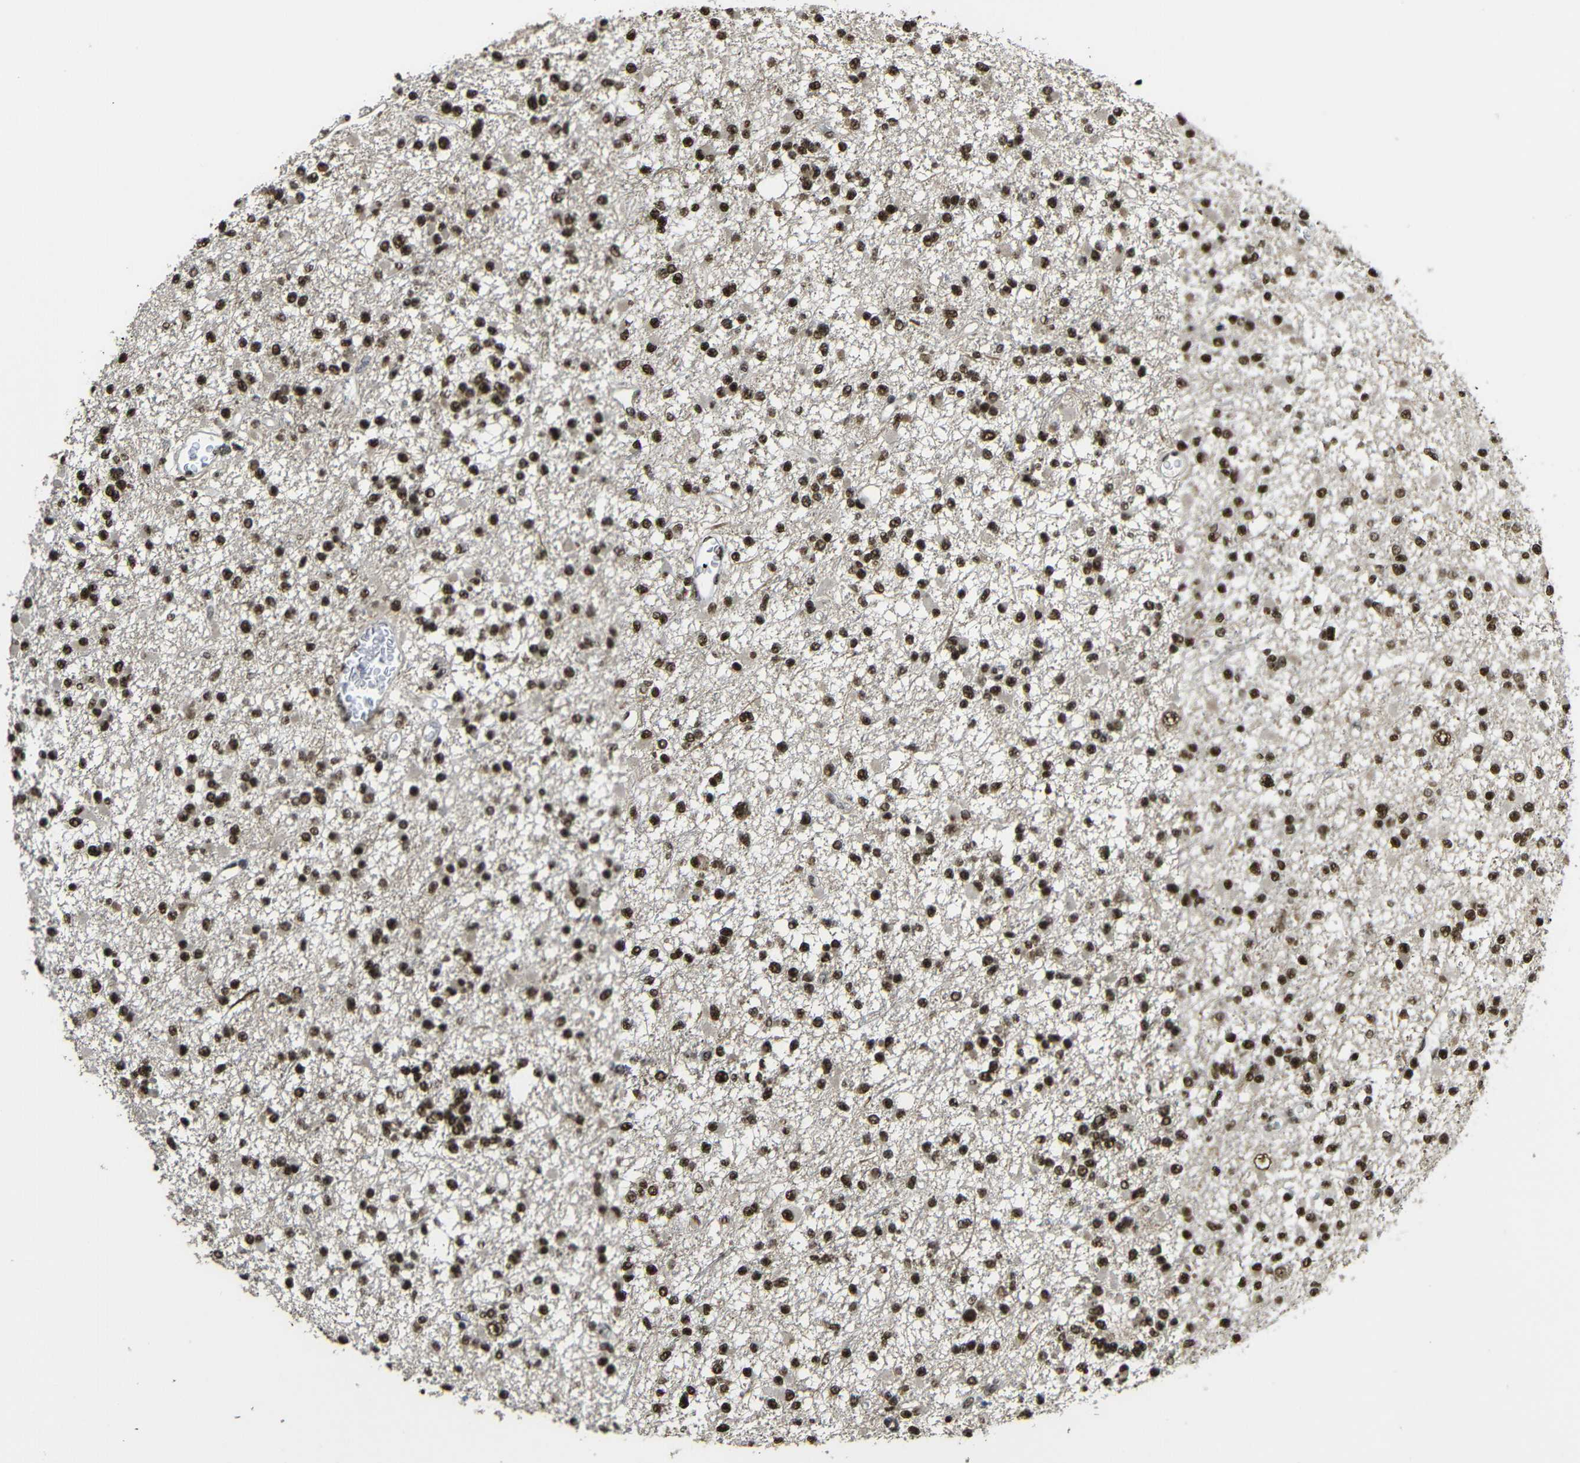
{"staining": {"intensity": "moderate", "quantity": ">75%", "location": "nuclear"}, "tissue": "glioma", "cell_type": "Tumor cells", "image_type": "cancer", "snomed": [{"axis": "morphology", "description": "Glioma, malignant, Low grade"}, {"axis": "topography", "description": "Brain"}], "caption": "IHC staining of malignant glioma (low-grade), which reveals medium levels of moderate nuclear expression in approximately >75% of tumor cells indicating moderate nuclear protein expression. The staining was performed using DAB (brown) for protein detection and nuclei were counterstained in hematoxylin (blue).", "gene": "TCF7L2", "patient": {"sex": "female", "age": 22}}